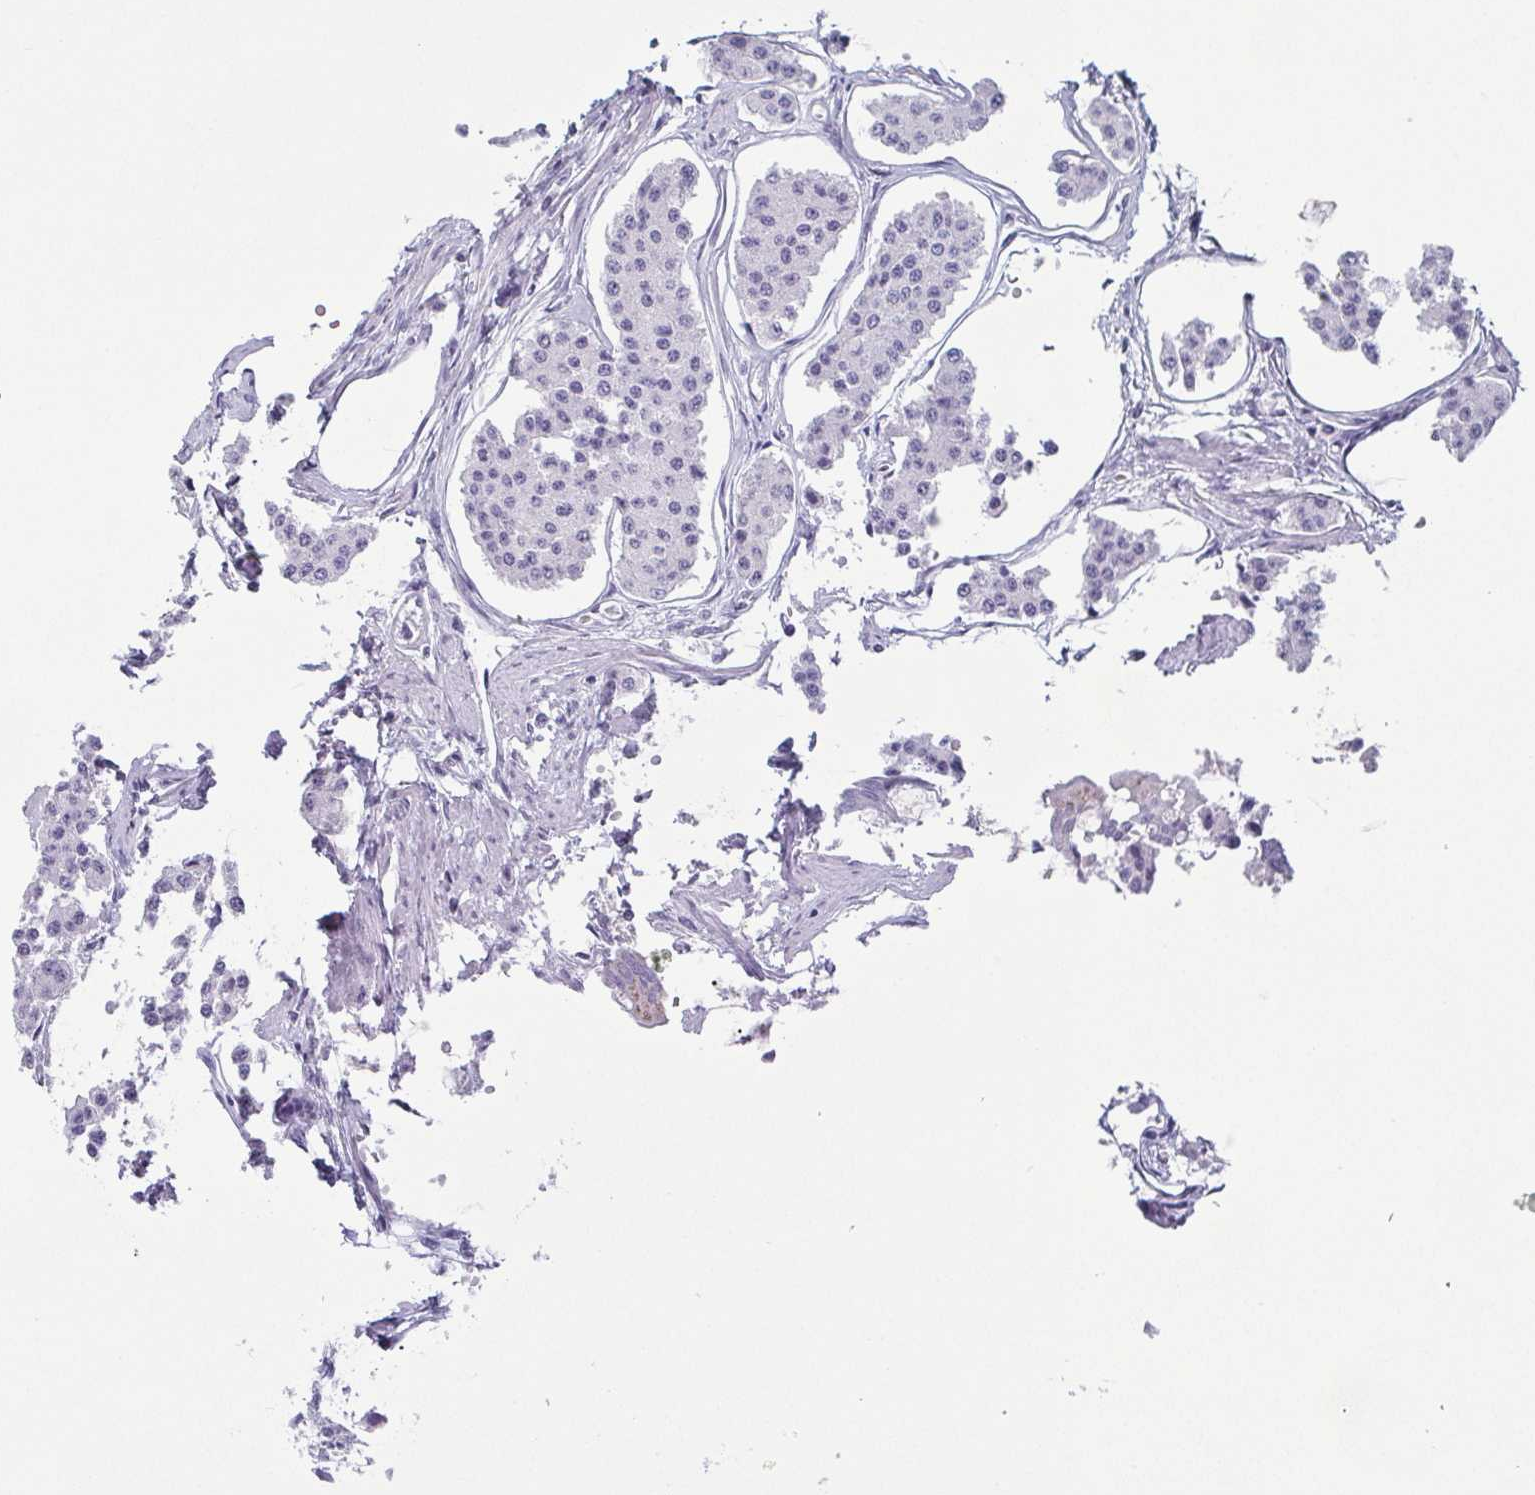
{"staining": {"intensity": "negative", "quantity": "none", "location": "none"}, "tissue": "carcinoid", "cell_type": "Tumor cells", "image_type": "cancer", "snomed": [{"axis": "morphology", "description": "Carcinoid, malignant, NOS"}, {"axis": "topography", "description": "Small intestine"}], "caption": "Malignant carcinoid stained for a protein using immunohistochemistry exhibits no staining tumor cells.", "gene": "KRT78", "patient": {"sex": "female", "age": 65}}